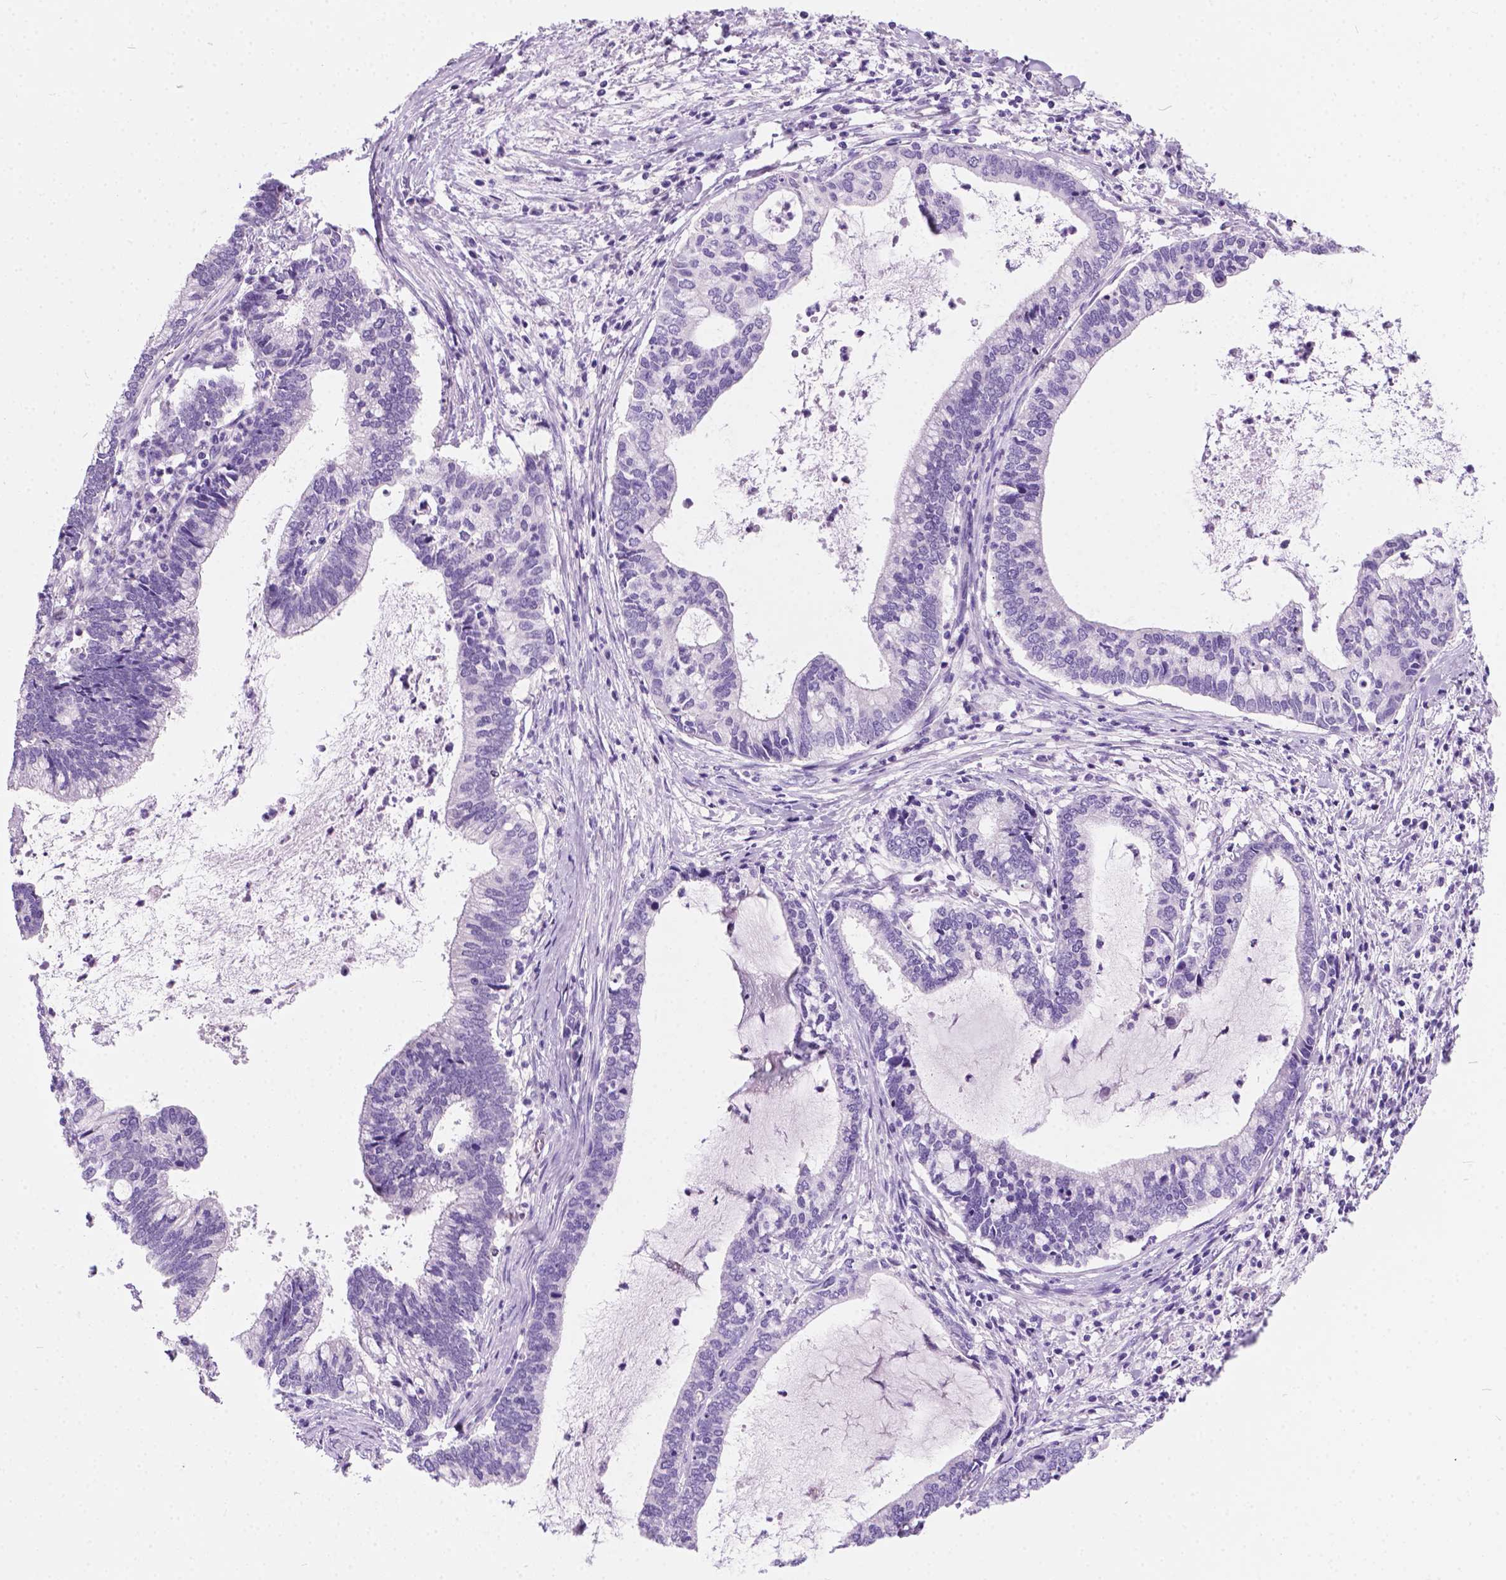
{"staining": {"intensity": "negative", "quantity": "none", "location": "none"}, "tissue": "cervical cancer", "cell_type": "Tumor cells", "image_type": "cancer", "snomed": [{"axis": "morphology", "description": "Adenocarcinoma, NOS"}, {"axis": "topography", "description": "Cervix"}], "caption": "Cervical cancer was stained to show a protein in brown. There is no significant staining in tumor cells.", "gene": "ARMS2", "patient": {"sex": "female", "age": 42}}